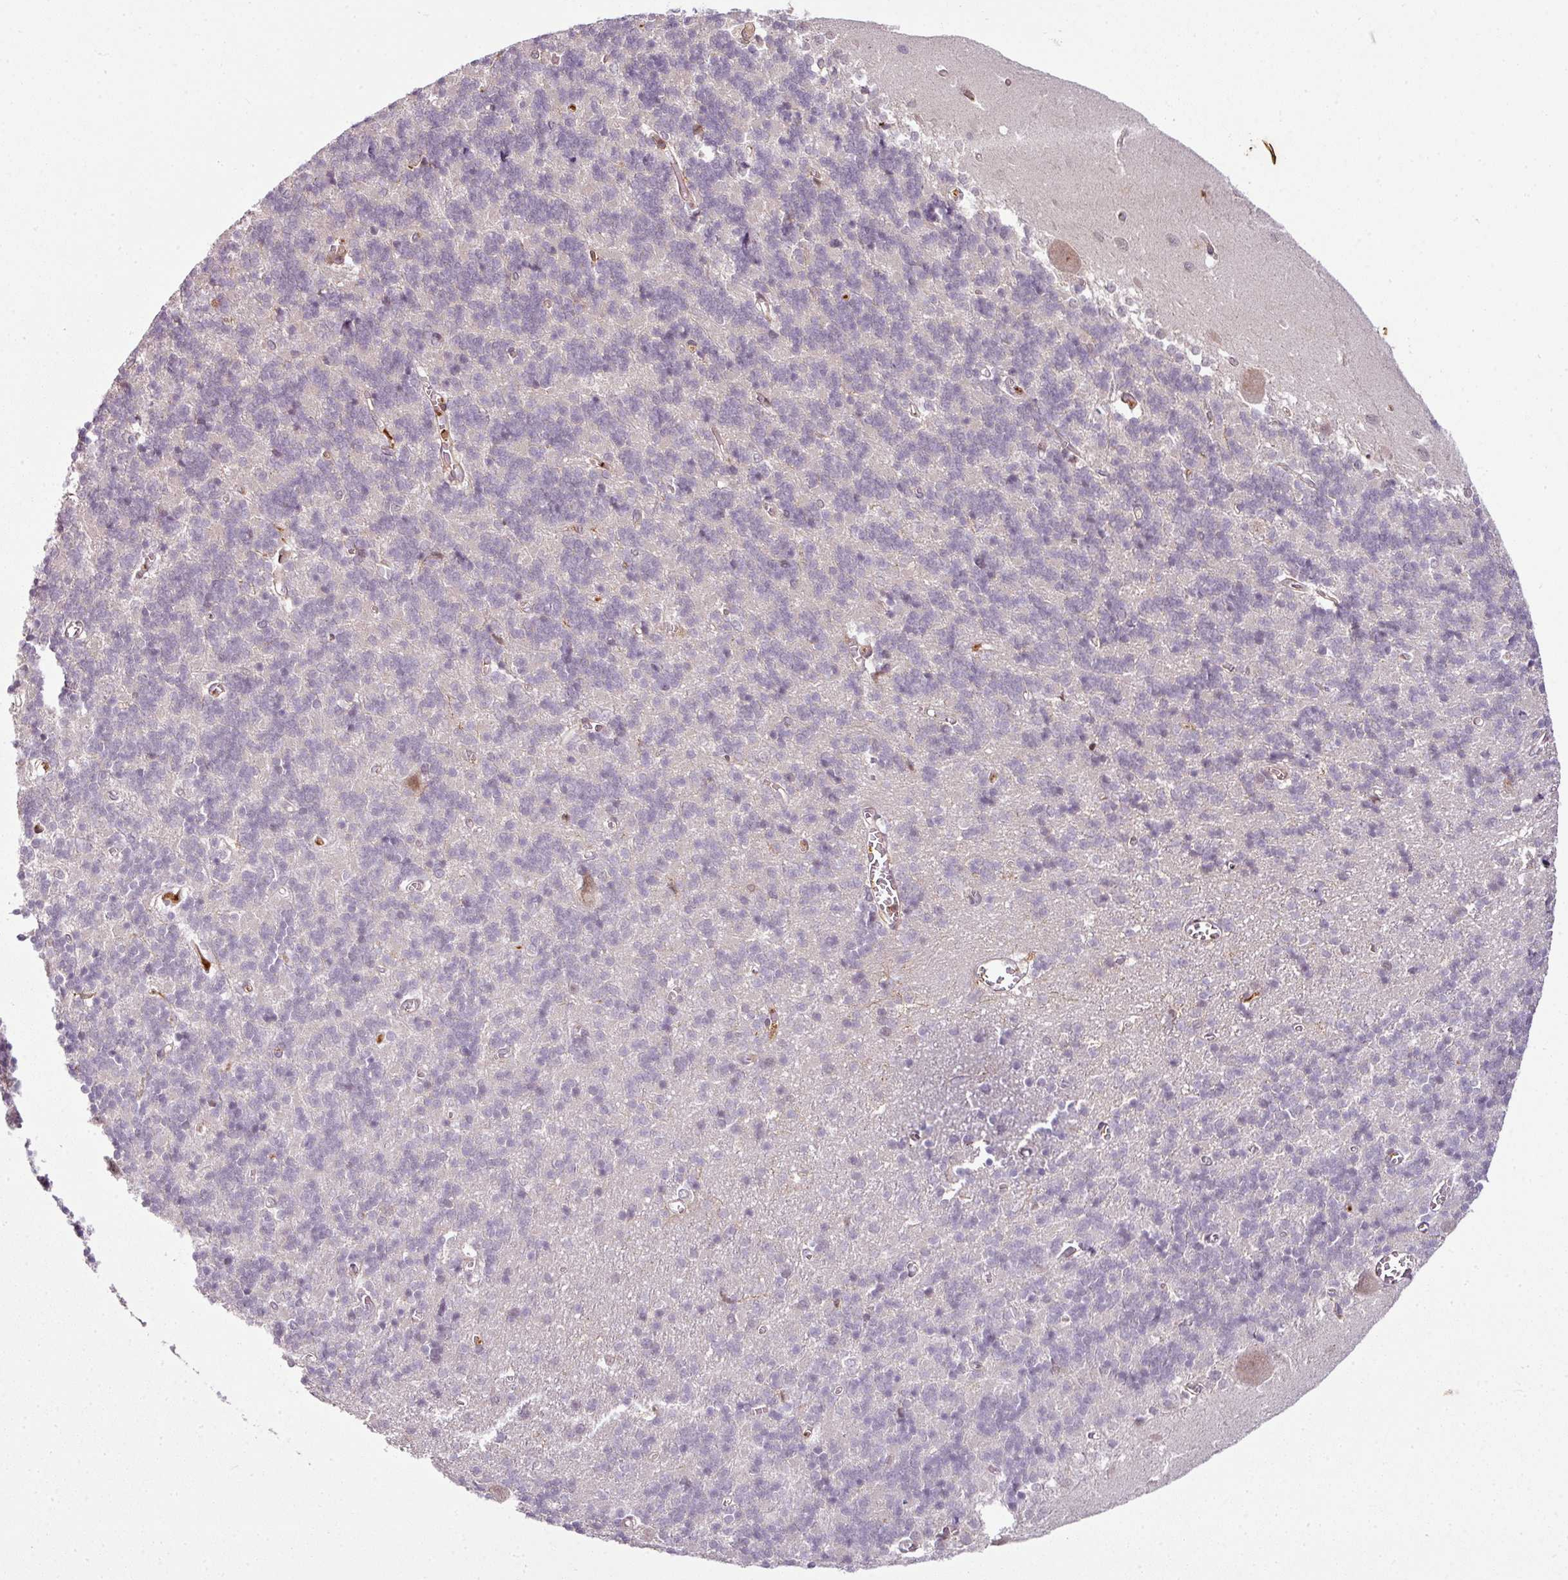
{"staining": {"intensity": "negative", "quantity": "none", "location": "none"}, "tissue": "cerebellum", "cell_type": "Cells in granular layer", "image_type": "normal", "snomed": [{"axis": "morphology", "description": "Normal tissue, NOS"}, {"axis": "topography", "description": "Cerebellum"}], "caption": "The micrograph exhibits no significant positivity in cells in granular layer of cerebellum. (Immunohistochemistry, brightfield microscopy, high magnification).", "gene": "ATAT1", "patient": {"sex": "male", "age": 37}}